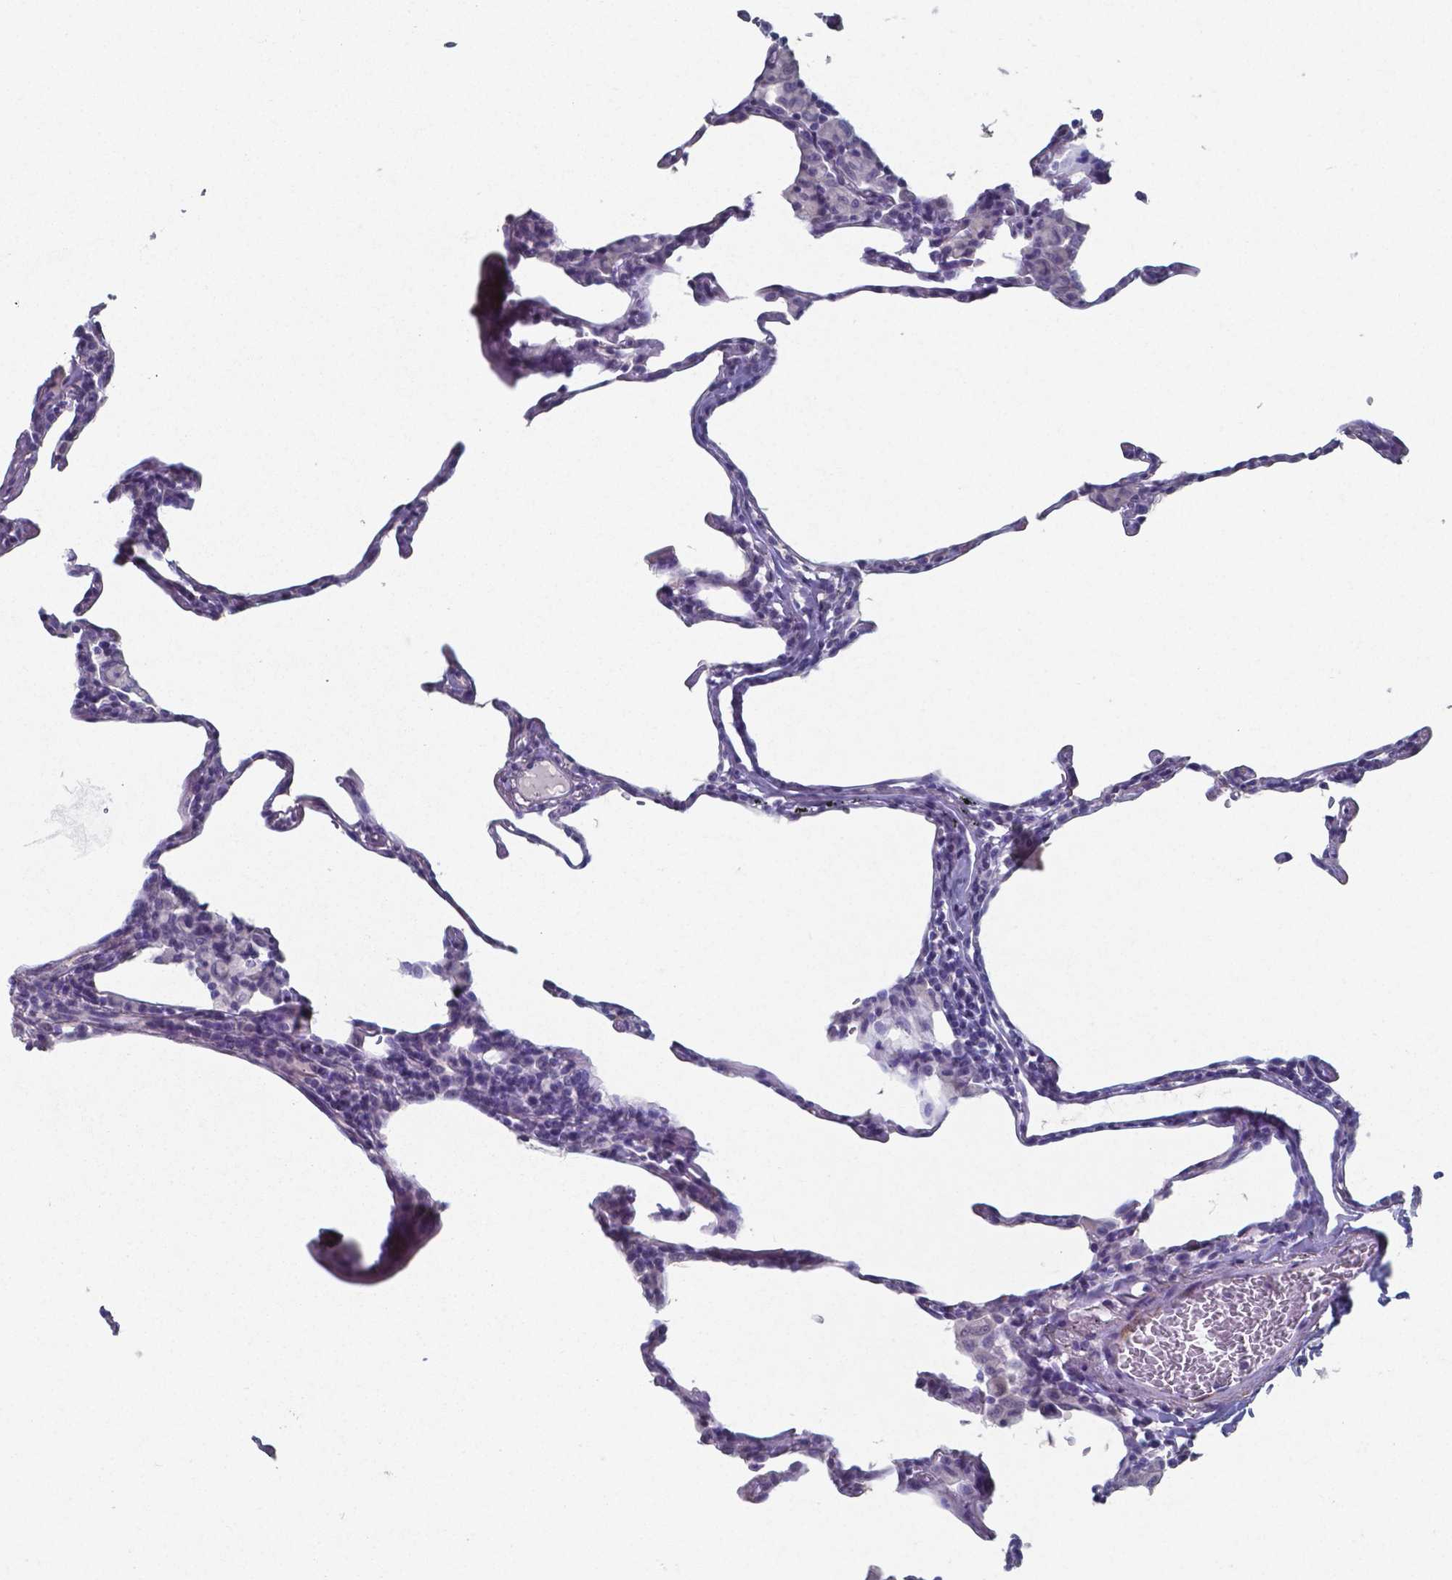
{"staining": {"intensity": "negative", "quantity": "none", "location": "none"}, "tissue": "lung", "cell_type": "Alveolar cells", "image_type": "normal", "snomed": [{"axis": "morphology", "description": "Normal tissue, NOS"}, {"axis": "topography", "description": "Lung"}], "caption": "Unremarkable lung was stained to show a protein in brown. There is no significant staining in alveolar cells.", "gene": "PLA2R1", "patient": {"sex": "female", "age": 57}}